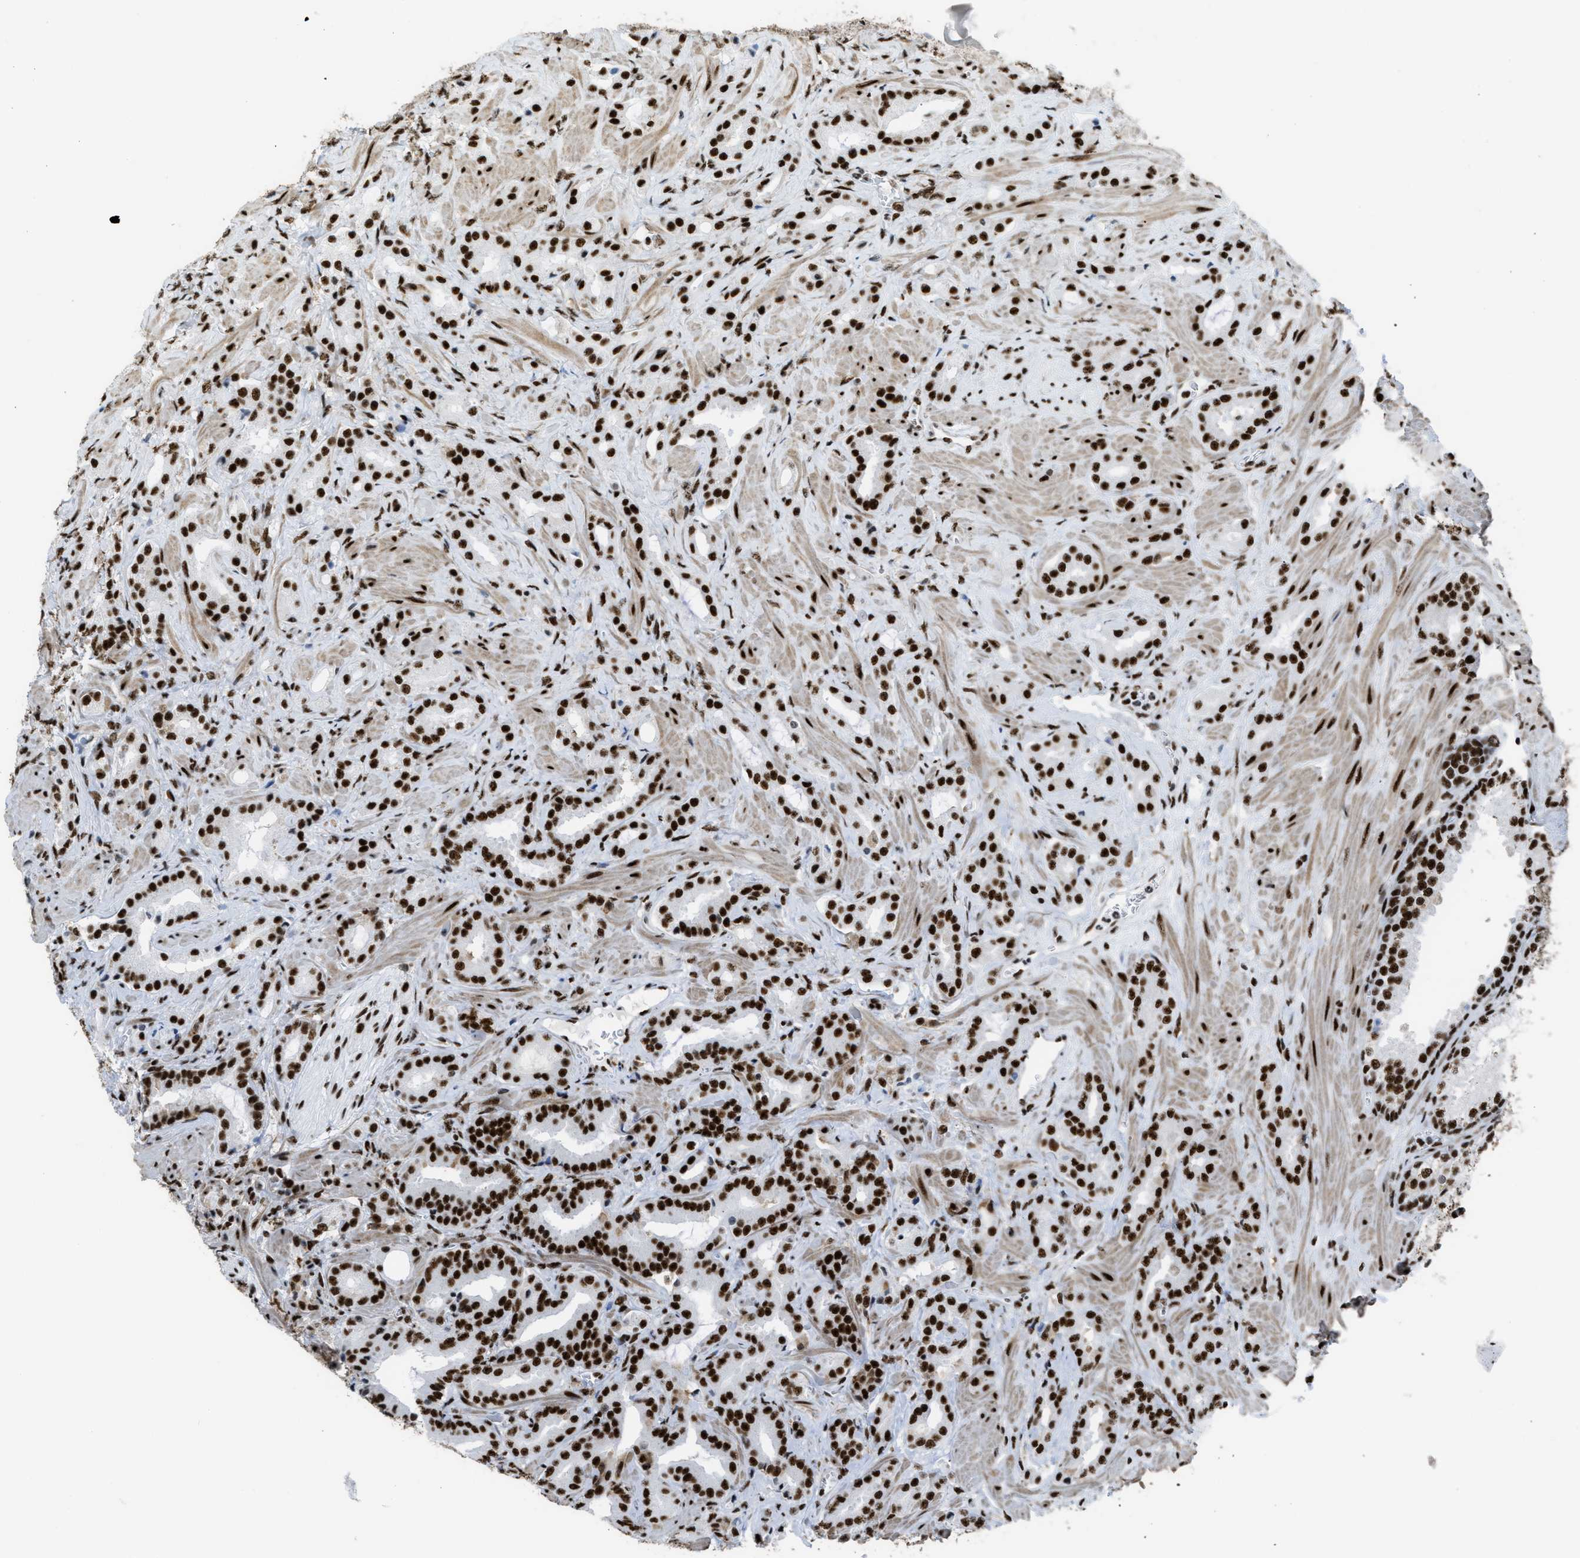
{"staining": {"intensity": "strong", "quantity": ">75%", "location": "nuclear"}, "tissue": "prostate cancer", "cell_type": "Tumor cells", "image_type": "cancer", "snomed": [{"axis": "morphology", "description": "Adenocarcinoma, High grade"}, {"axis": "topography", "description": "Prostate"}], "caption": "The histopathology image exhibits a brown stain indicating the presence of a protein in the nuclear of tumor cells in prostate cancer. The protein is shown in brown color, while the nuclei are stained blue.", "gene": "ZNF207", "patient": {"sex": "male", "age": 64}}